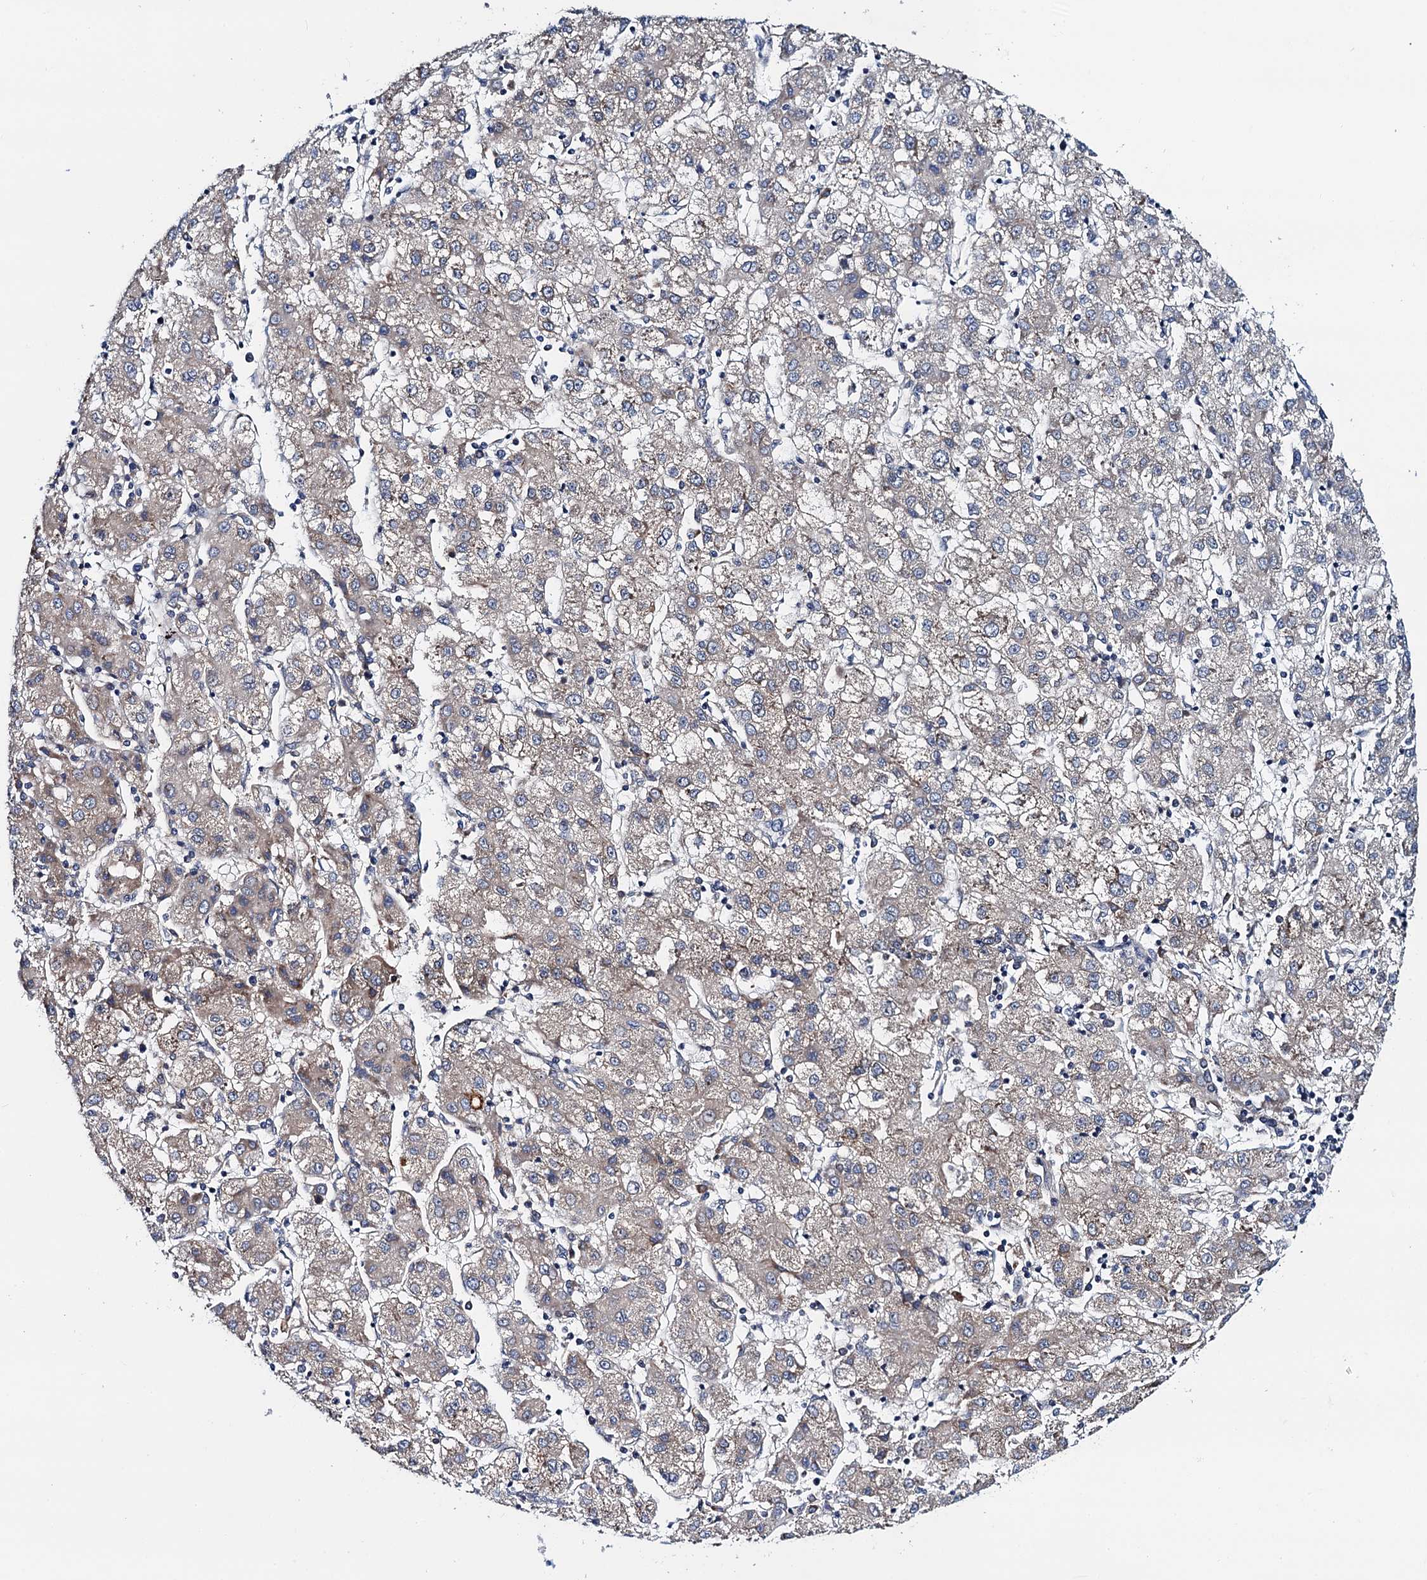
{"staining": {"intensity": "weak", "quantity": "<25%", "location": "cytoplasmic/membranous"}, "tissue": "liver cancer", "cell_type": "Tumor cells", "image_type": "cancer", "snomed": [{"axis": "morphology", "description": "Carcinoma, Hepatocellular, NOS"}, {"axis": "topography", "description": "Liver"}], "caption": "Liver cancer (hepatocellular carcinoma) stained for a protein using immunohistochemistry (IHC) demonstrates no staining tumor cells.", "gene": "PGLS", "patient": {"sex": "male", "age": 72}}